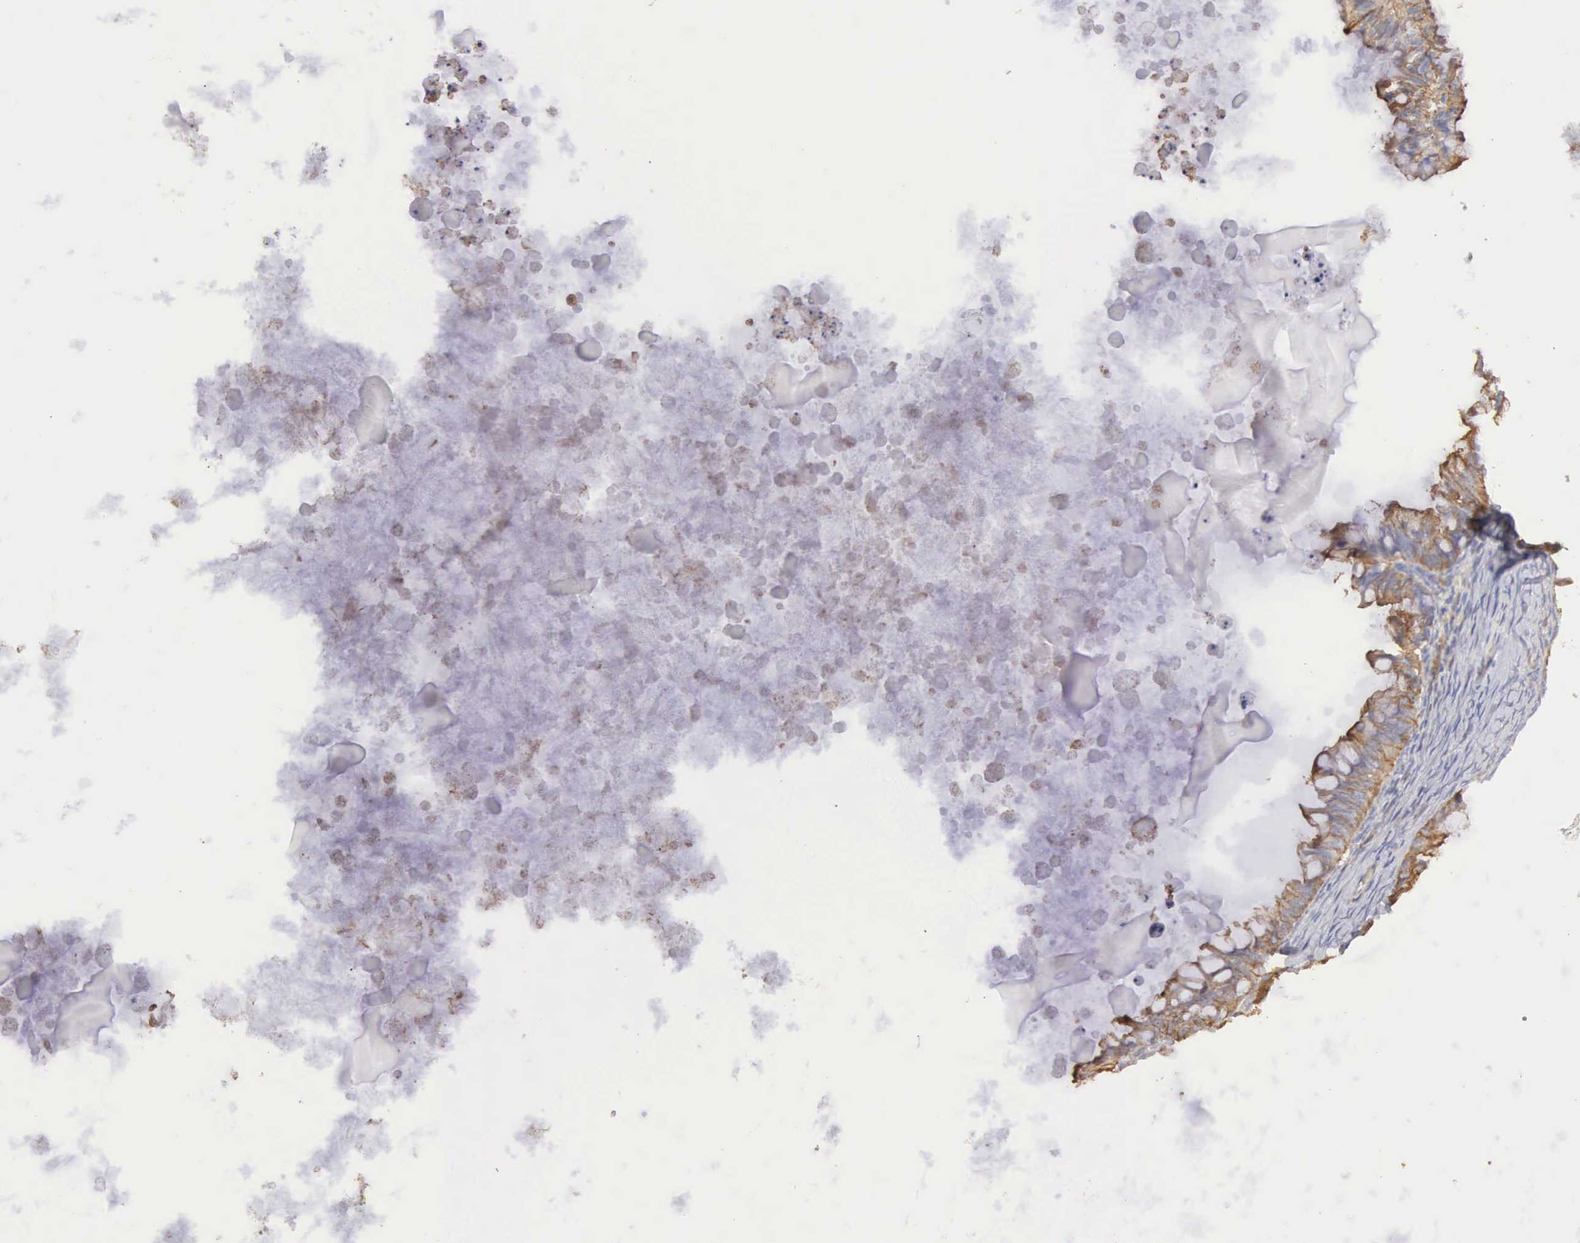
{"staining": {"intensity": "moderate", "quantity": ">75%", "location": "cytoplasmic/membranous"}, "tissue": "ovarian cancer", "cell_type": "Tumor cells", "image_type": "cancer", "snomed": [{"axis": "morphology", "description": "Cystadenocarcinoma, mucinous, NOS"}, {"axis": "topography", "description": "Ovary"}], "caption": "Ovarian mucinous cystadenocarcinoma was stained to show a protein in brown. There is medium levels of moderate cytoplasmic/membranous staining in approximately >75% of tumor cells.", "gene": "TXLNG", "patient": {"sex": "female", "age": 57}}